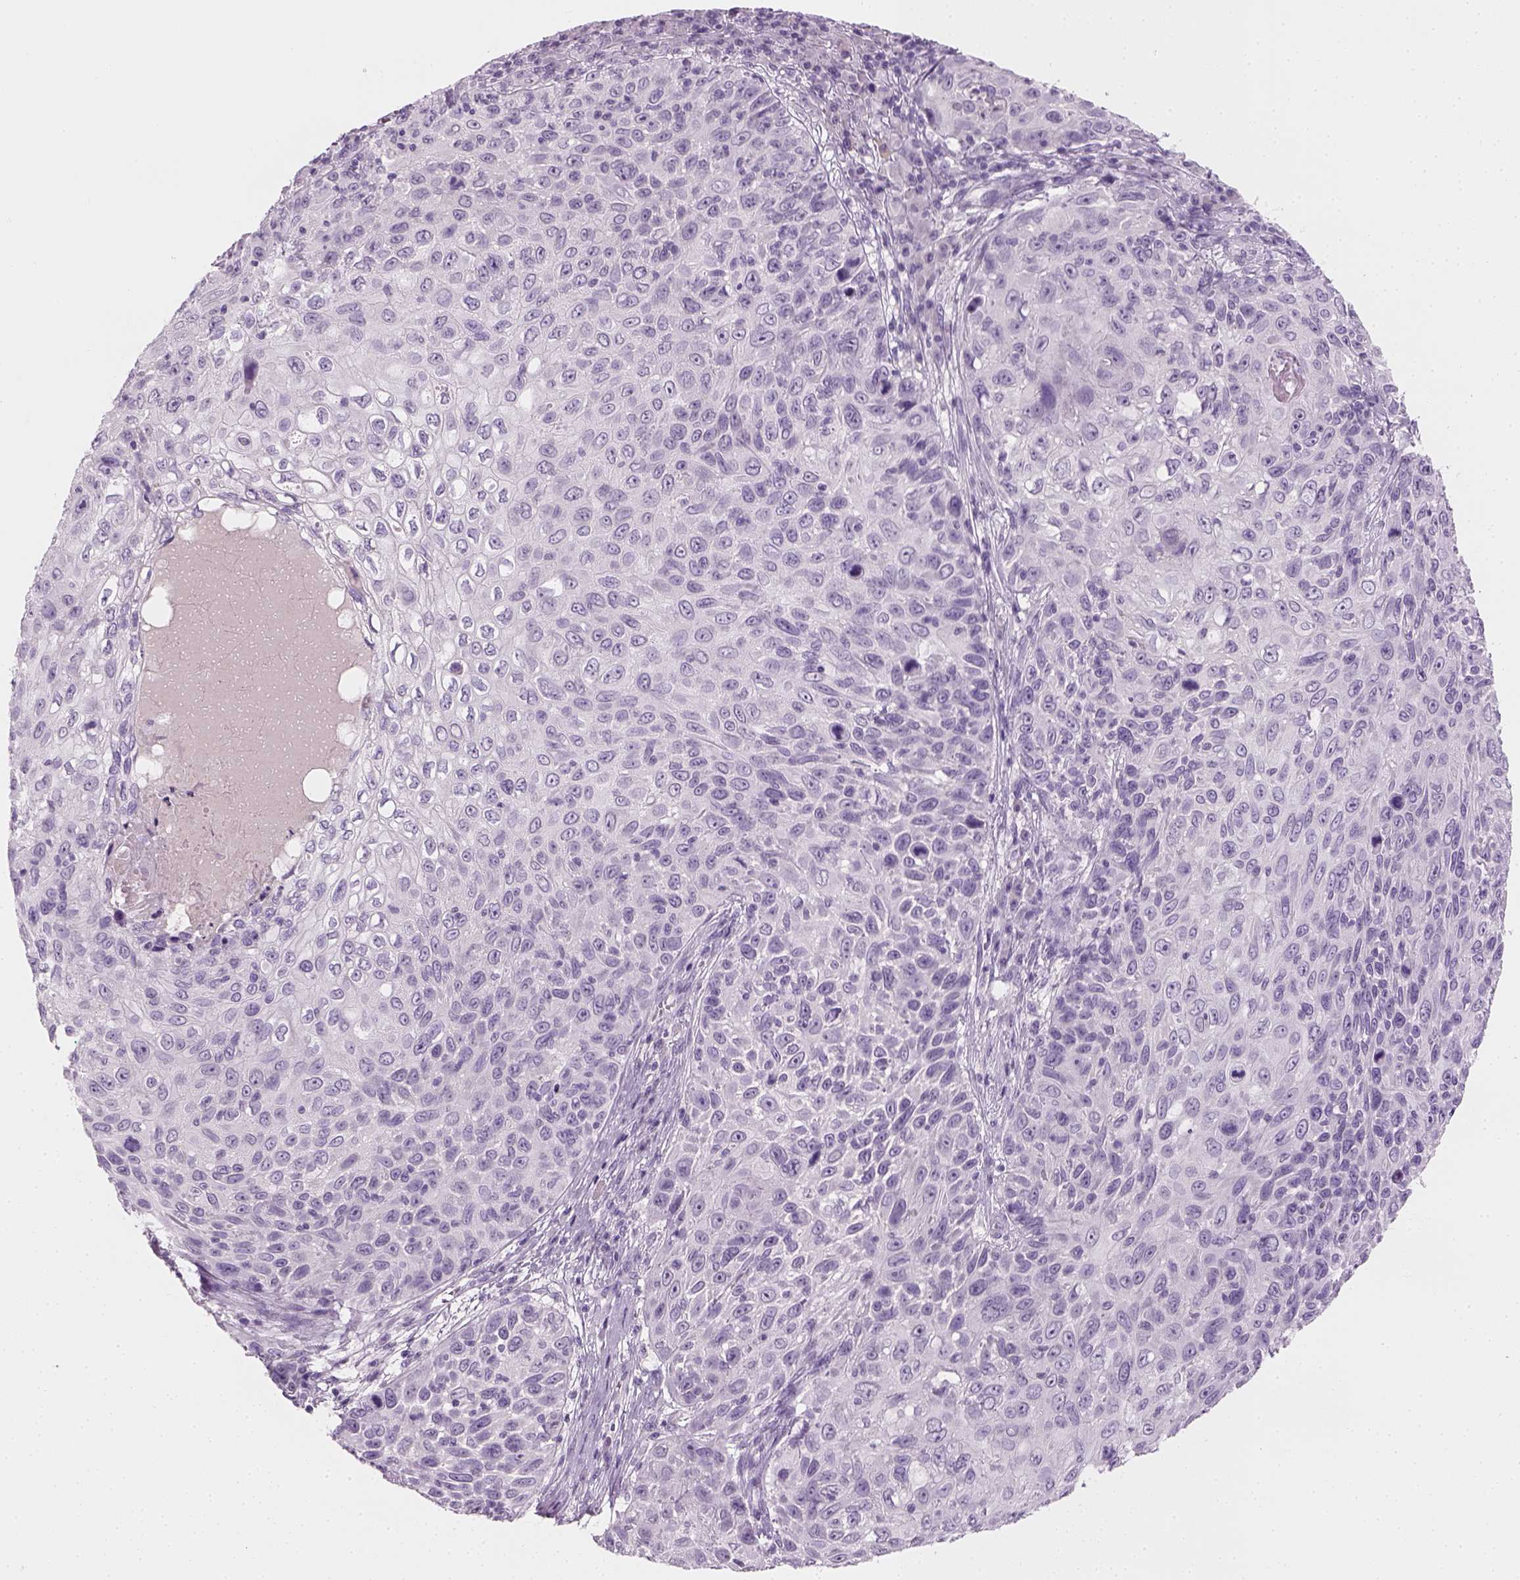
{"staining": {"intensity": "negative", "quantity": "none", "location": "none"}, "tissue": "skin cancer", "cell_type": "Tumor cells", "image_type": "cancer", "snomed": [{"axis": "morphology", "description": "Squamous cell carcinoma, NOS"}, {"axis": "topography", "description": "Skin"}], "caption": "Immunohistochemical staining of skin cancer (squamous cell carcinoma) displays no significant staining in tumor cells.", "gene": "TH", "patient": {"sex": "male", "age": 92}}